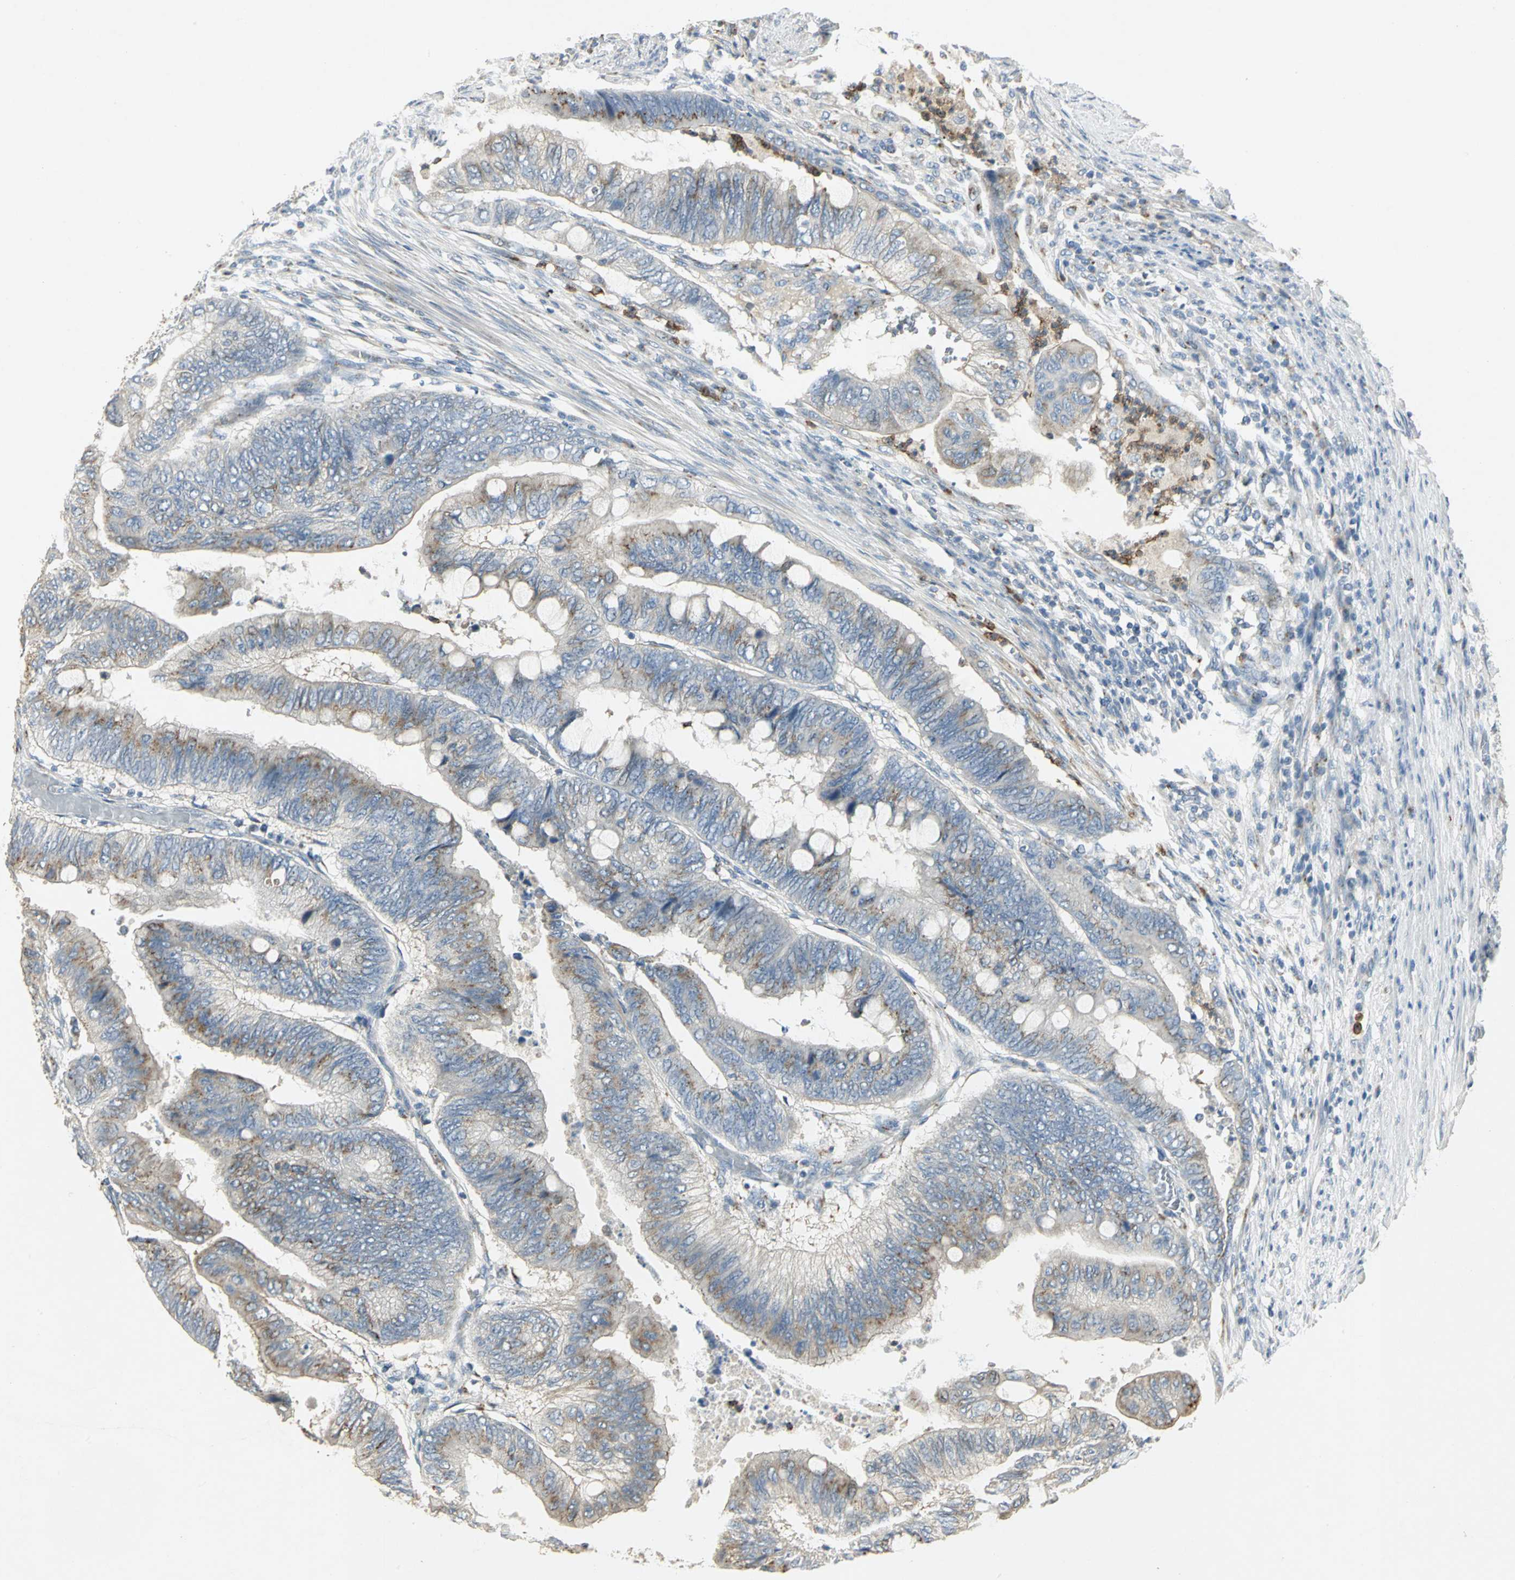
{"staining": {"intensity": "moderate", "quantity": "<25%", "location": "cytoplasmic/membranous"}, "tissue": "colorectal cancer", "cell_type": "Tumor cells", "image_type": "cancer", "snomed": [{"axis": "morphology", "description": "Normal tissue, NOS"}, {"axis": "morphology", "description": "Adenocarcinoma, NOS"}, {"axis": "topography", "description": "Rectum"}, {"axis": "topography", "description": "Peripheral nerve tissue"}], "caption": "There is low levels of moderate cytoplasmic/membranous staining in tumor cells of colorectal cancer, as demonstrated by immunohistochemical staining (brown color).", "gene": "TM9SF2", "patient": {"sex": "male", "age": 92}}